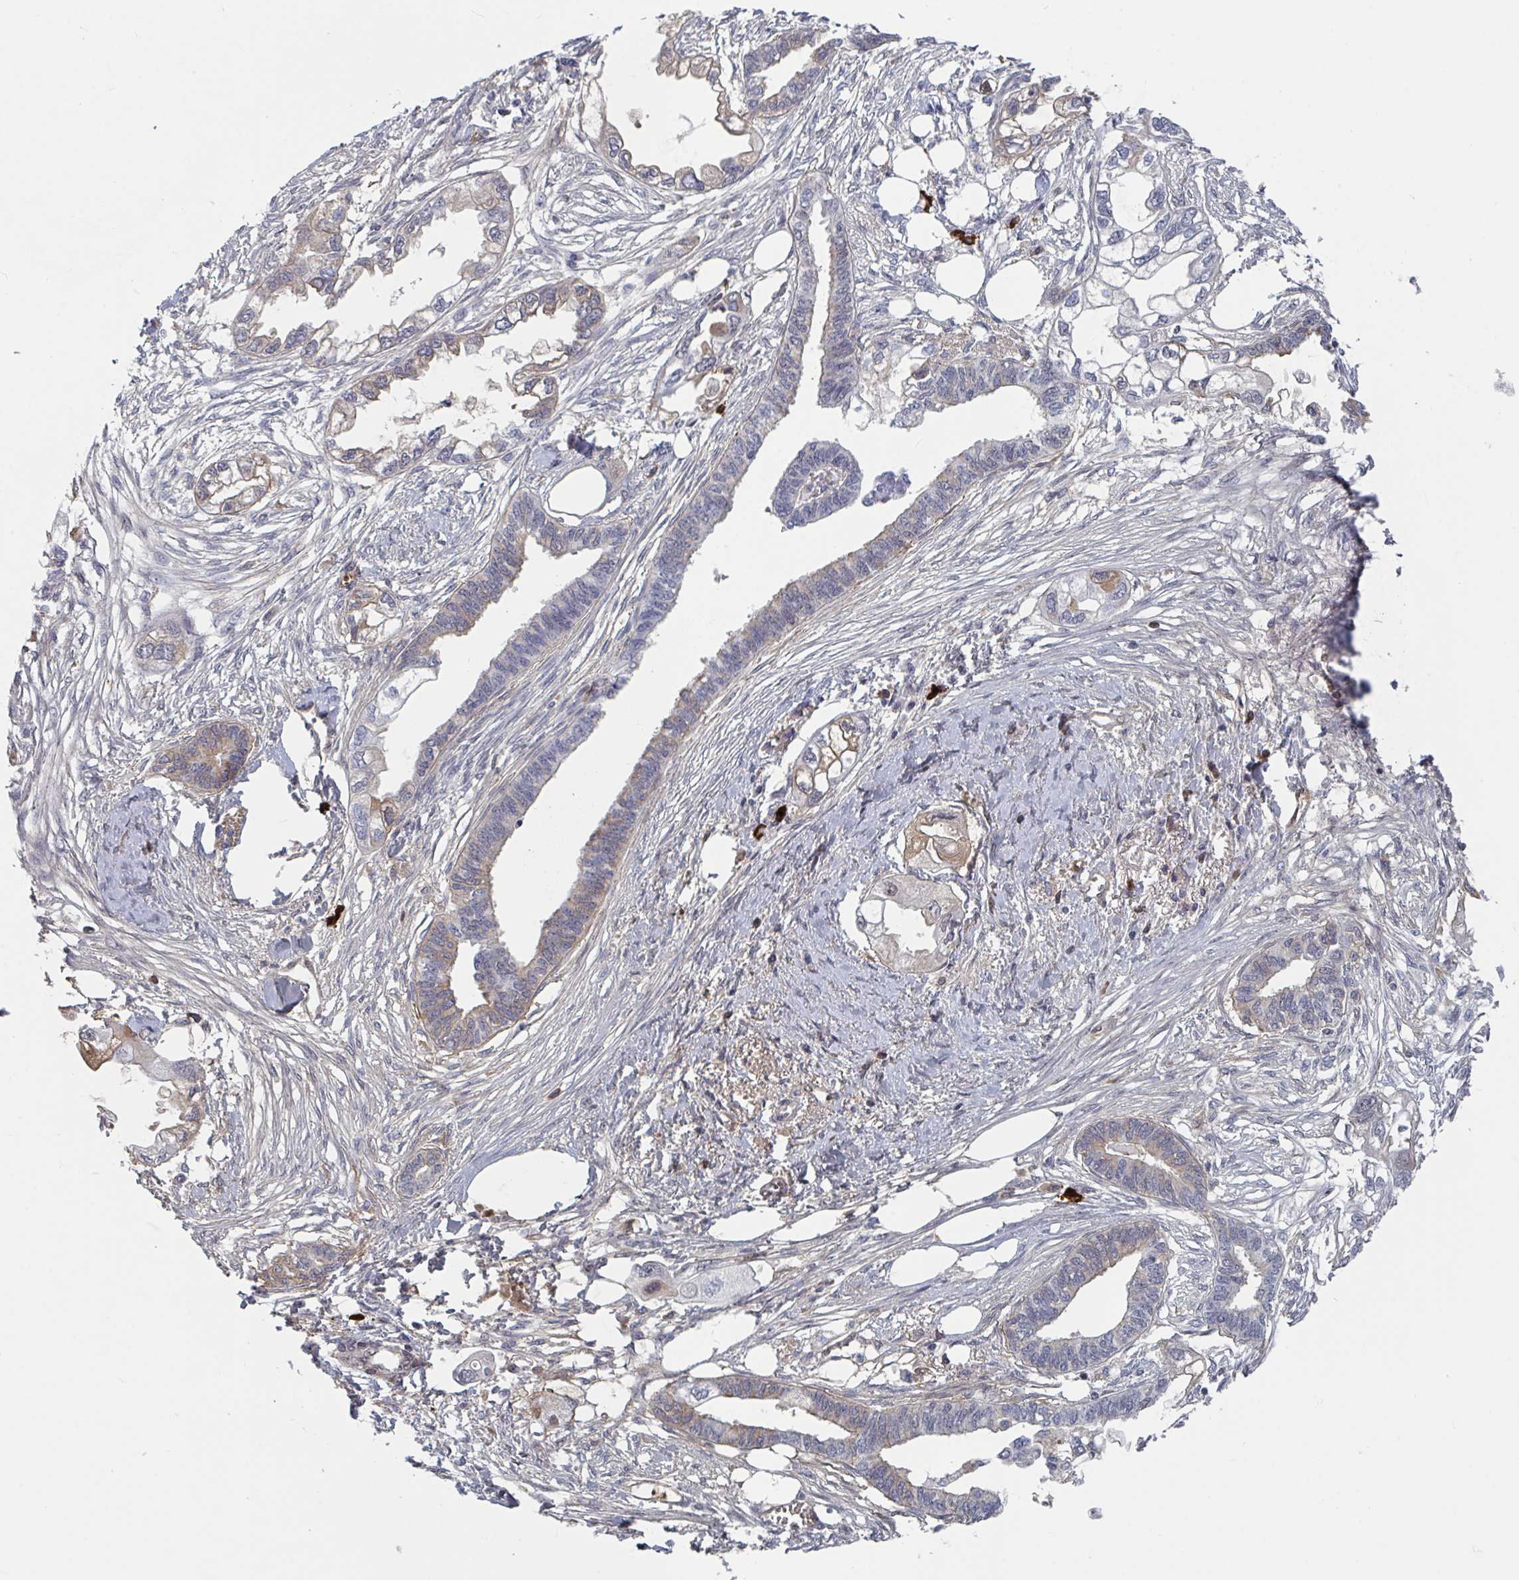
{"staining": {"intensity": "weak", "quantity": "<25%", "location": "cytoplasmic/membranous"}, "tissue": "endometrial cancer", "cell_type": "Tumor cells", "image_type": "cancer", "snomed": [{"axis": "morphology", "description": "Adenocarcinoma, NOS"}, {"axis": "morphology", "description": "Adenocarcinoma, metastatic, NOS"}, {"axis": "topography", "description": "Adipose tissue"}, {"axis": "topography", "description": "Endometrium"}], "caption": "An image of endometrial adenocarcinoma stained for a protein demonstrates no brown staining in tumor cells.", "gene": "BCL7B", "patient": {"sex": "female", "age": 67}}